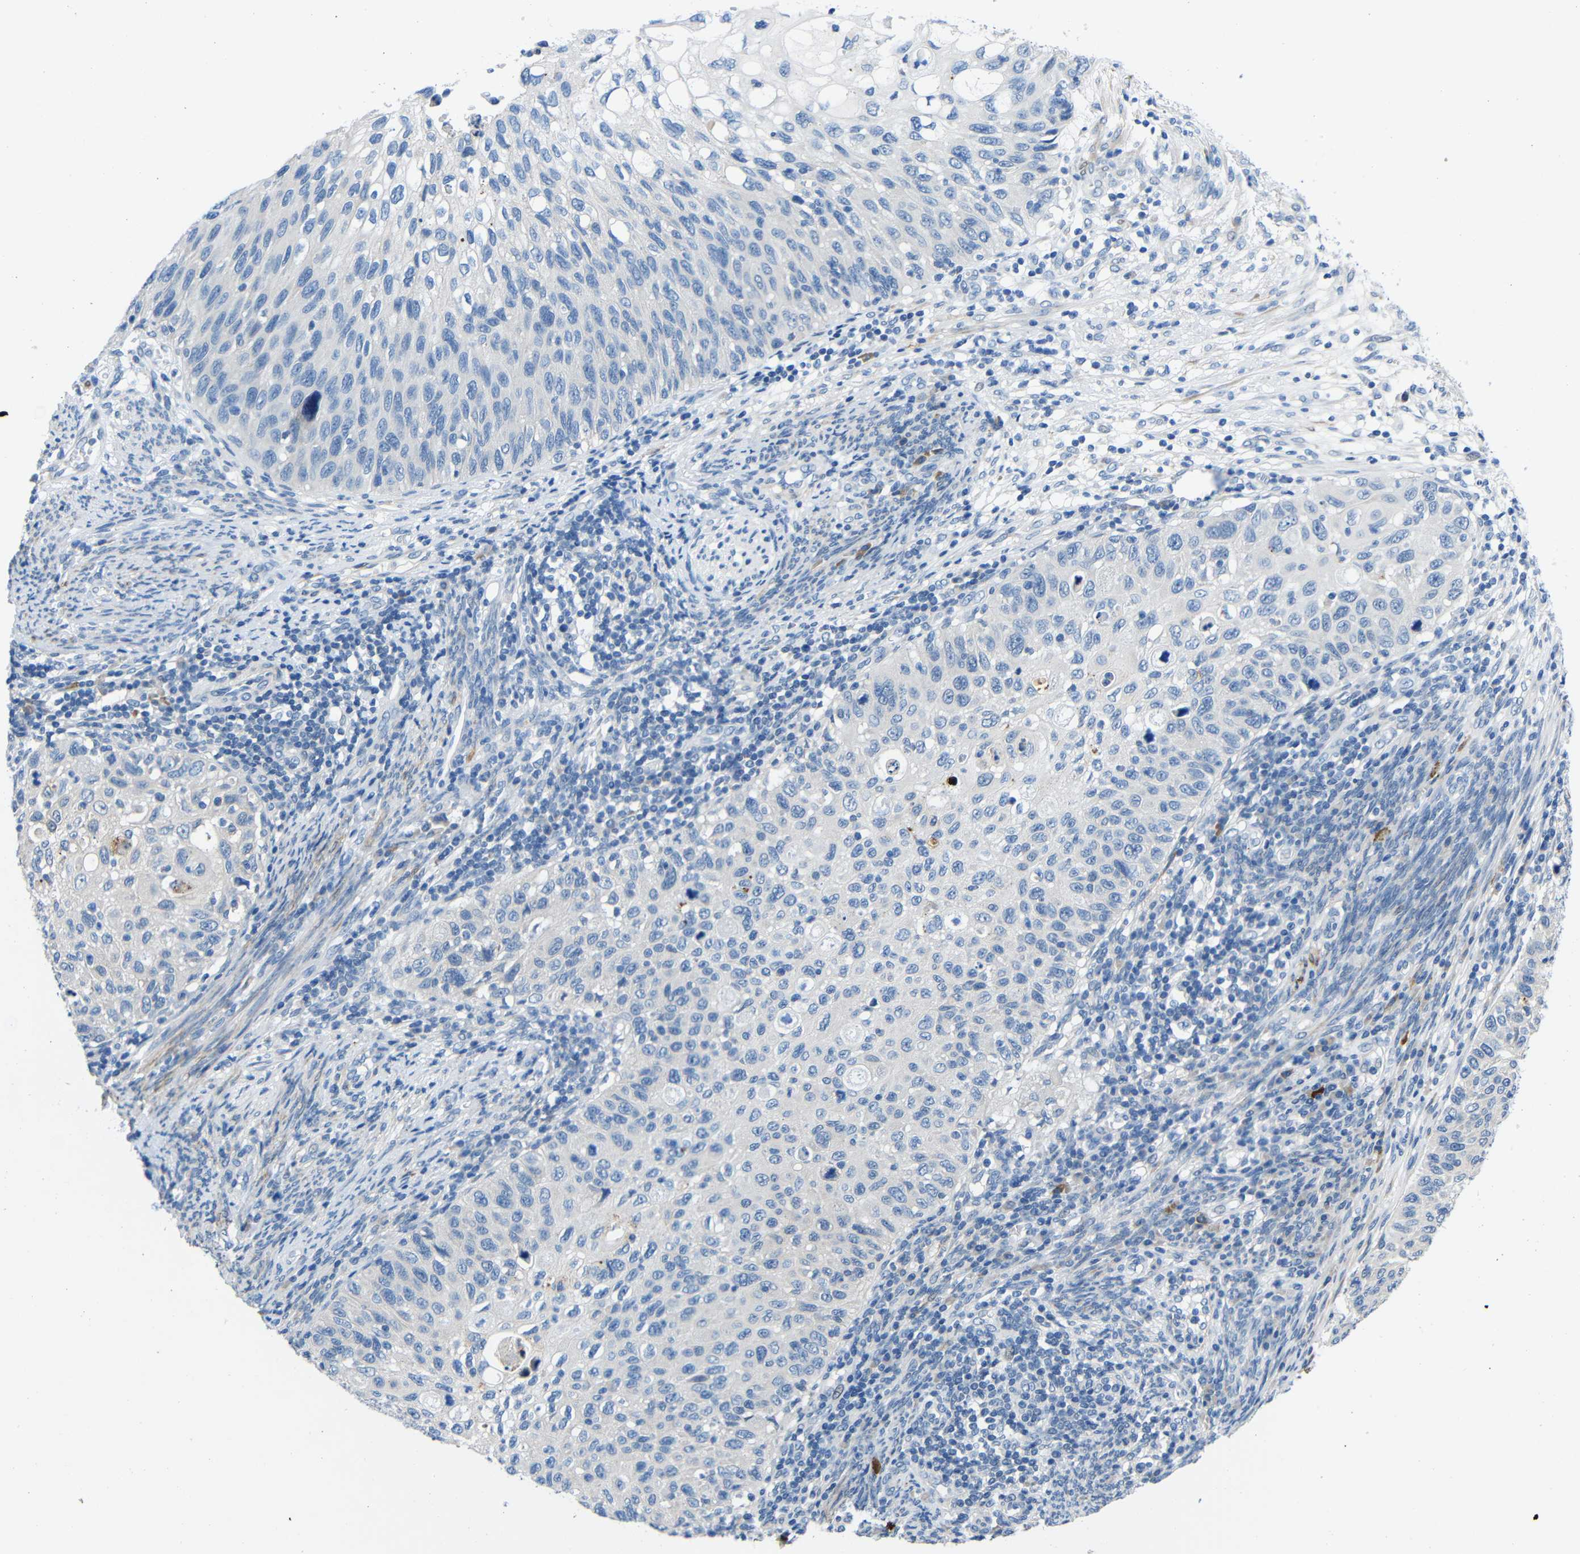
{"staining": {"intensity": "negative", "quantity": "none", "location": "none"}, "tissue": "cervical cancer", "cell_type": "Tumor cells", "image_type": "cancer", "snomed": [{"axis": "morphology", "description": "Squamous cell carcinoma, NOS"}, {"axis": "topography", "description": "Cervix"}], "caption": "Immunohistochemical staining of cervical cancer (squamous cell carcinoma) shows no significant staining in tumor cells. (Immunohistochemistry, brightfield microscopy, high magnification).", "gene": "NEGR1", "patient": {"sex": "female", "age": 70}}